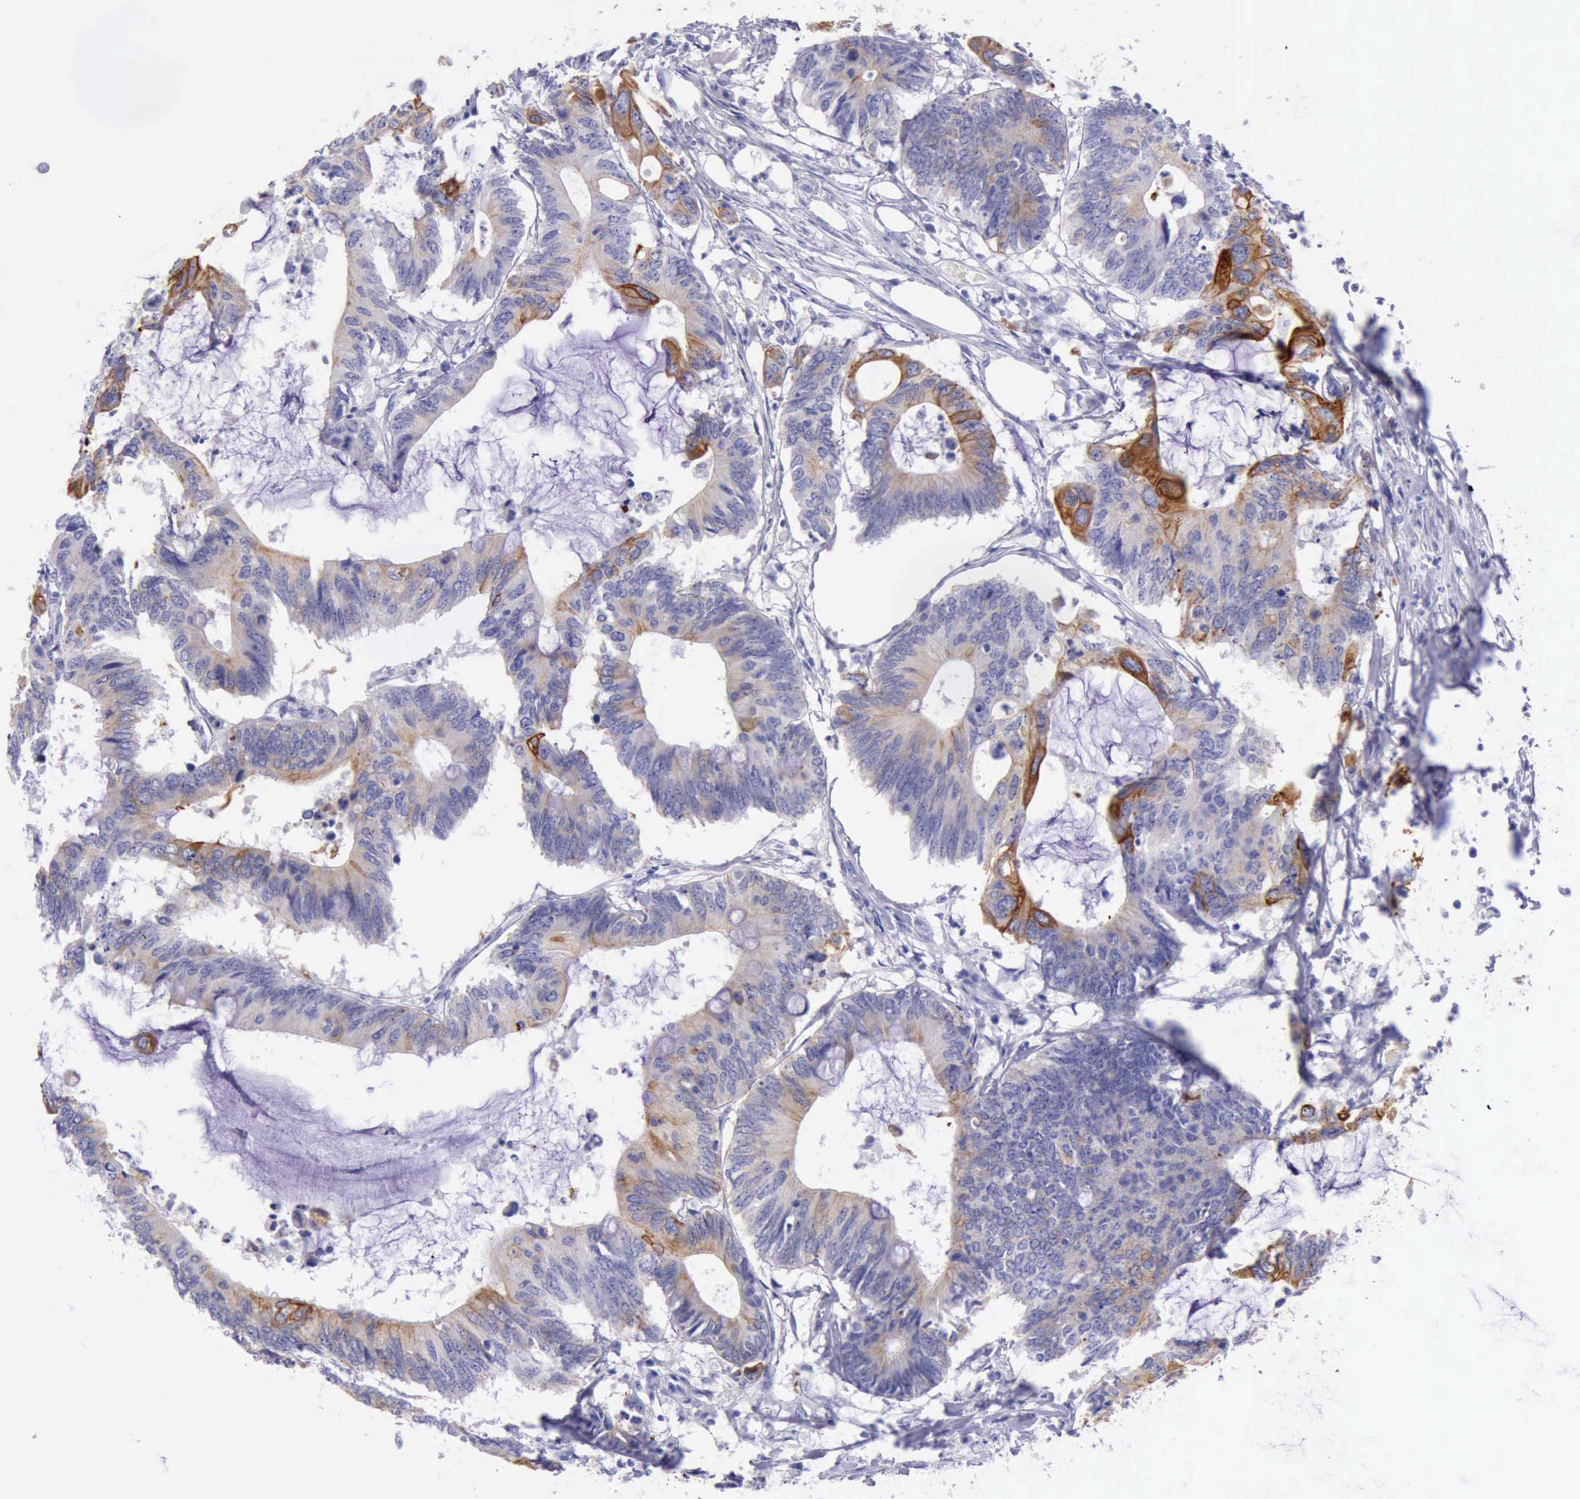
{"staining": {"intensity": "moderate", "quantity": "<25%", "location": "cytoplasmic/membranous"}, "tissue": "colorectal cancer", "cell_type": "Tumor cells", "image_type": "cancer", "snomed": [{"axis": "morphology", "description": "Adenocarcinoma, NOS"}, {"axis": "topography", "description": "Colon"}], "caption": "Immunohistochemical staining of colorectal cancer (adenocarcinoma) demonstrates low levels of moderate cytoplasmic/membranous protein staining in about <25% of tumor cells.", "gene": "KRT8", "patient": {"sex": "male", "age": 71}}